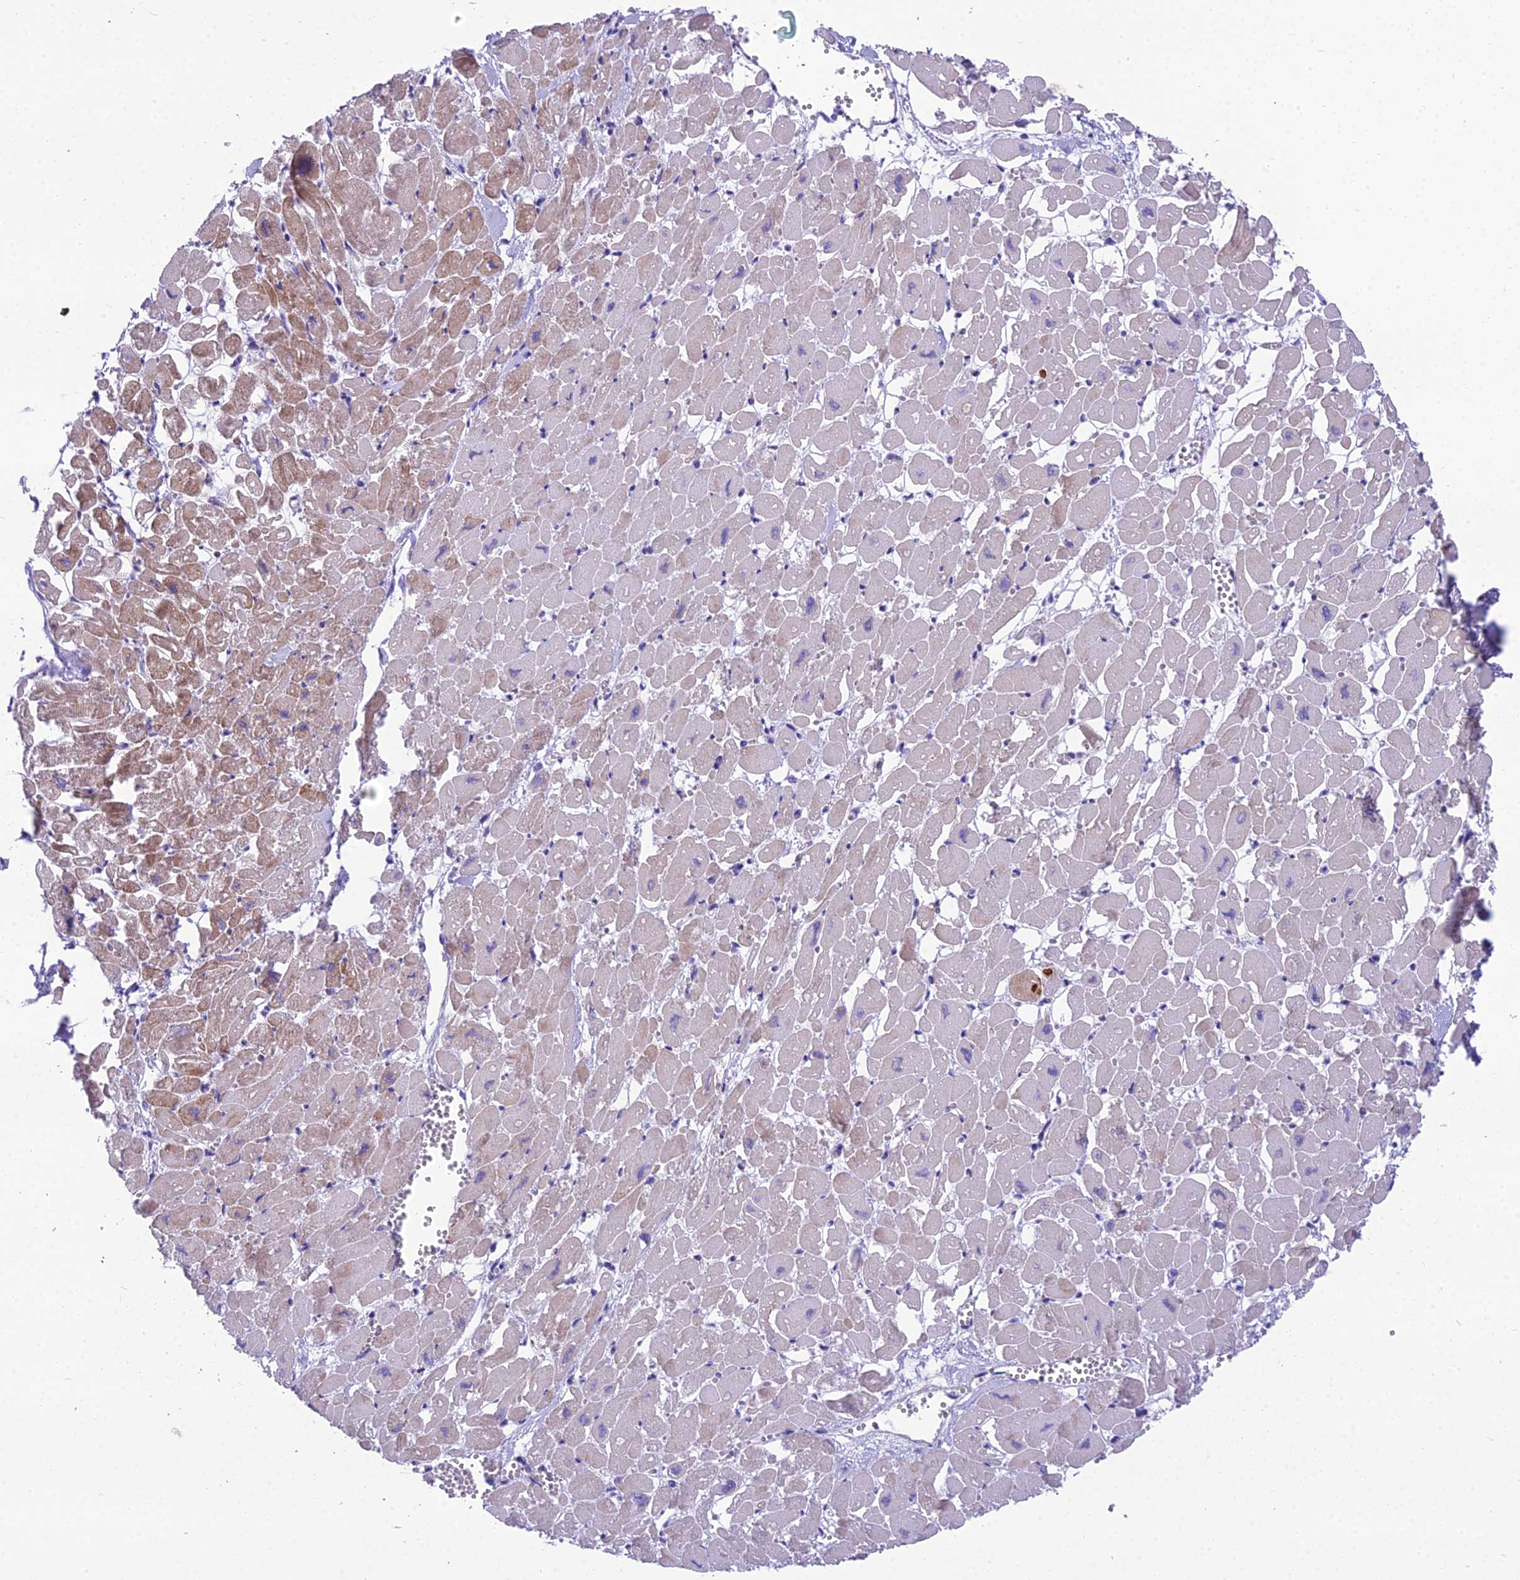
{"staining": {"intensity": "moderate", "quantity": "25%-75%", "location": "cytoplasmic/membranous"}, "tissue": "heart muscle", "cell_type": "Cardiomyocytes", "image_type": "normal", "snomed": [{"axis": "morphology", "description": "Normal tissue, NOS"}, {"axis": "topography", "description": "Heart"}], "caption": "Heart muscle stained for a protein (brown) reveals moderate cytoplasmic/membranous positive expression in approximately 25%-75% of cardiomyocytes.", "gene": "GFRA1", "patient": {"sex": "male", "age": 54}}